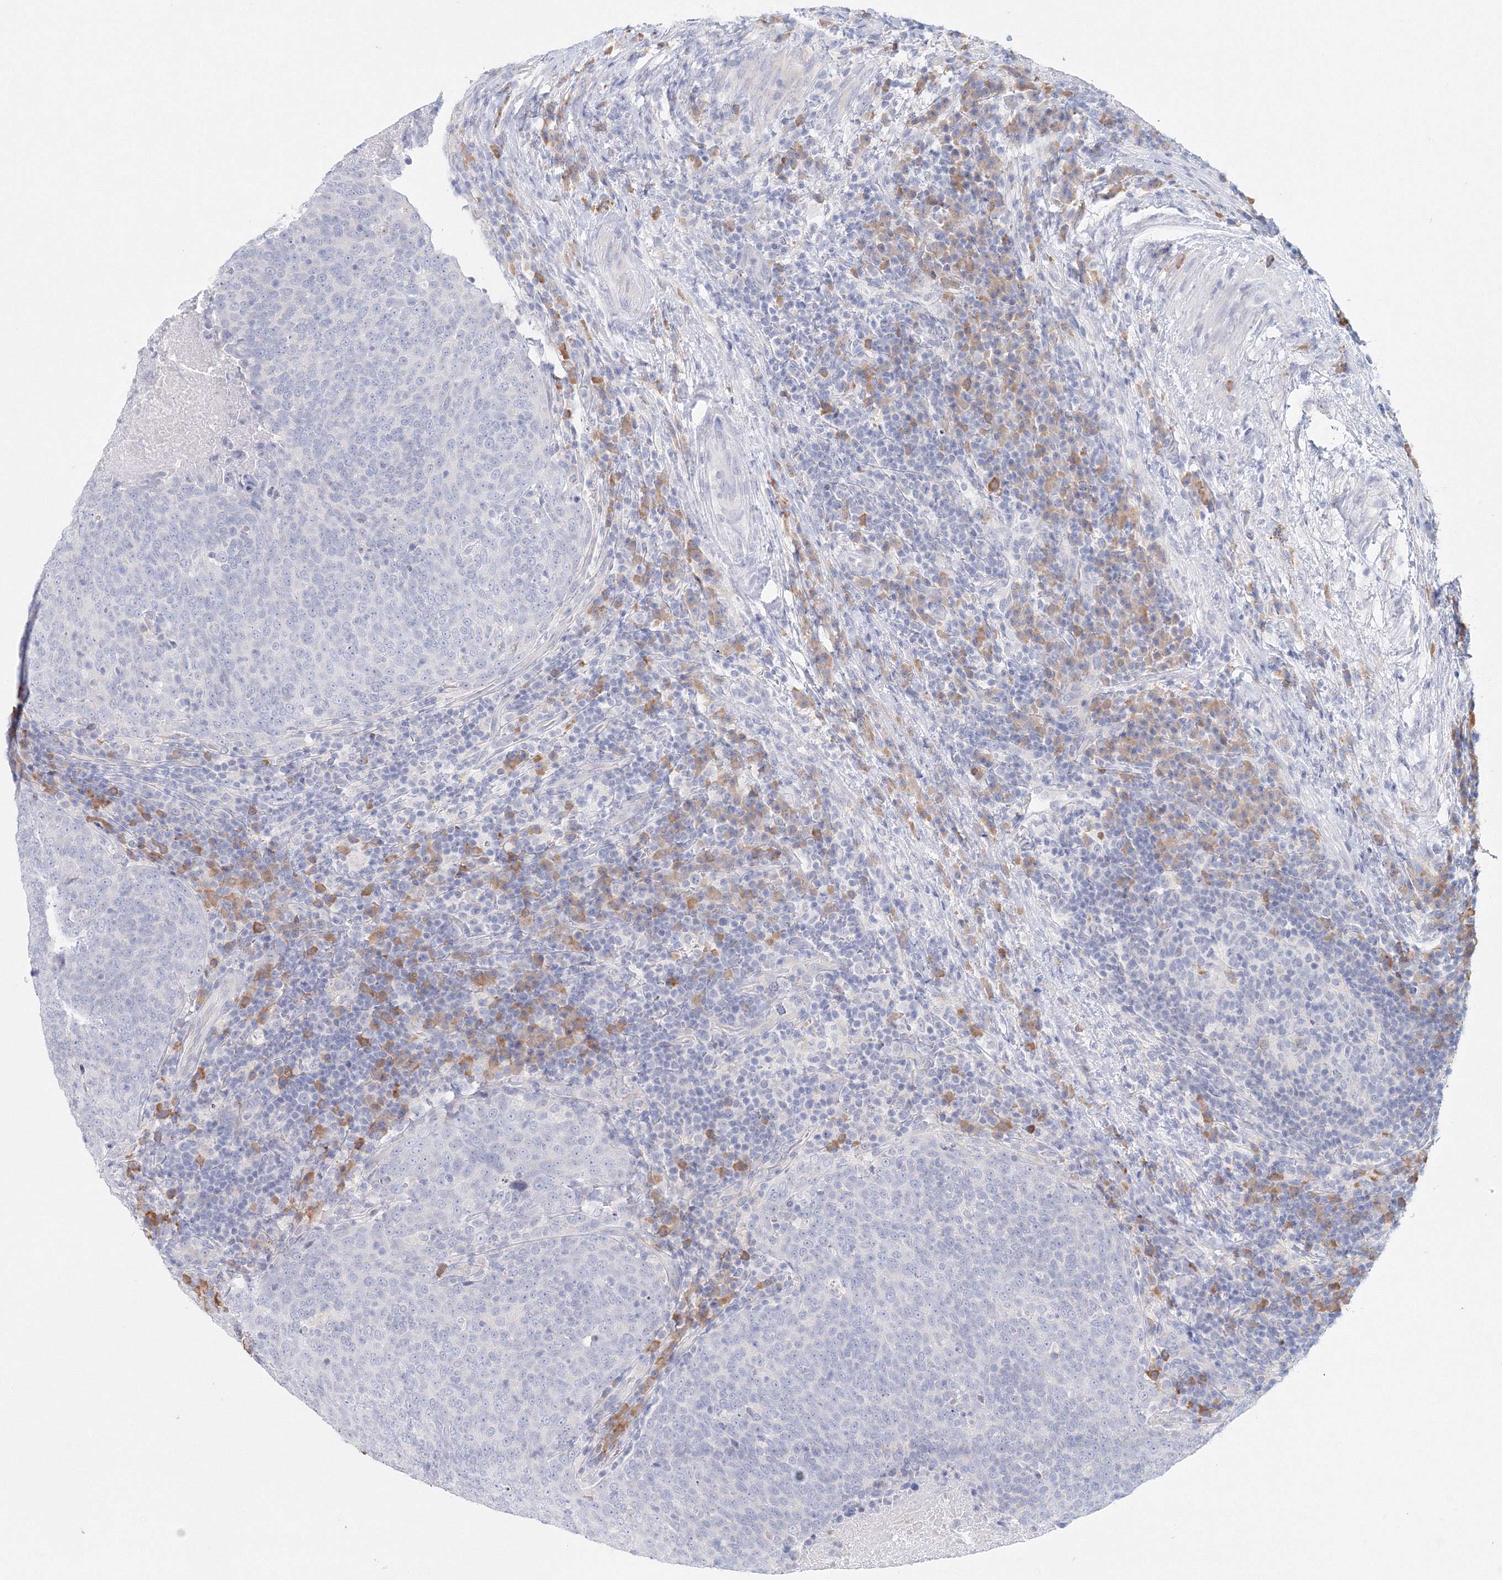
{"staining": {"intensity": "negative", "quantity": "none", "location": "none"}, "tissue": "head and neck cancer", "cell_type": "Tumor cells", "image_type": "cancer", "snomed": [{"axis": "morphology", "description": "Squamous cell carcinoma, NOS"}, {"axis": "morphology", "description": "Squamous cell carcinoma, metastatic, NOS"}, {"axis": "topography", "description": "Lymph node"}, {"axis": "topography", "description": "Head-Neck"}], "caption": "DAB immunohistochemical staining of human head and neck cancer (metastatic squamous cell carcinoma) displays no significant staining in tumor cells.", "gene": "VSIG1", "patient": {"sex": "male", "age": 62}}